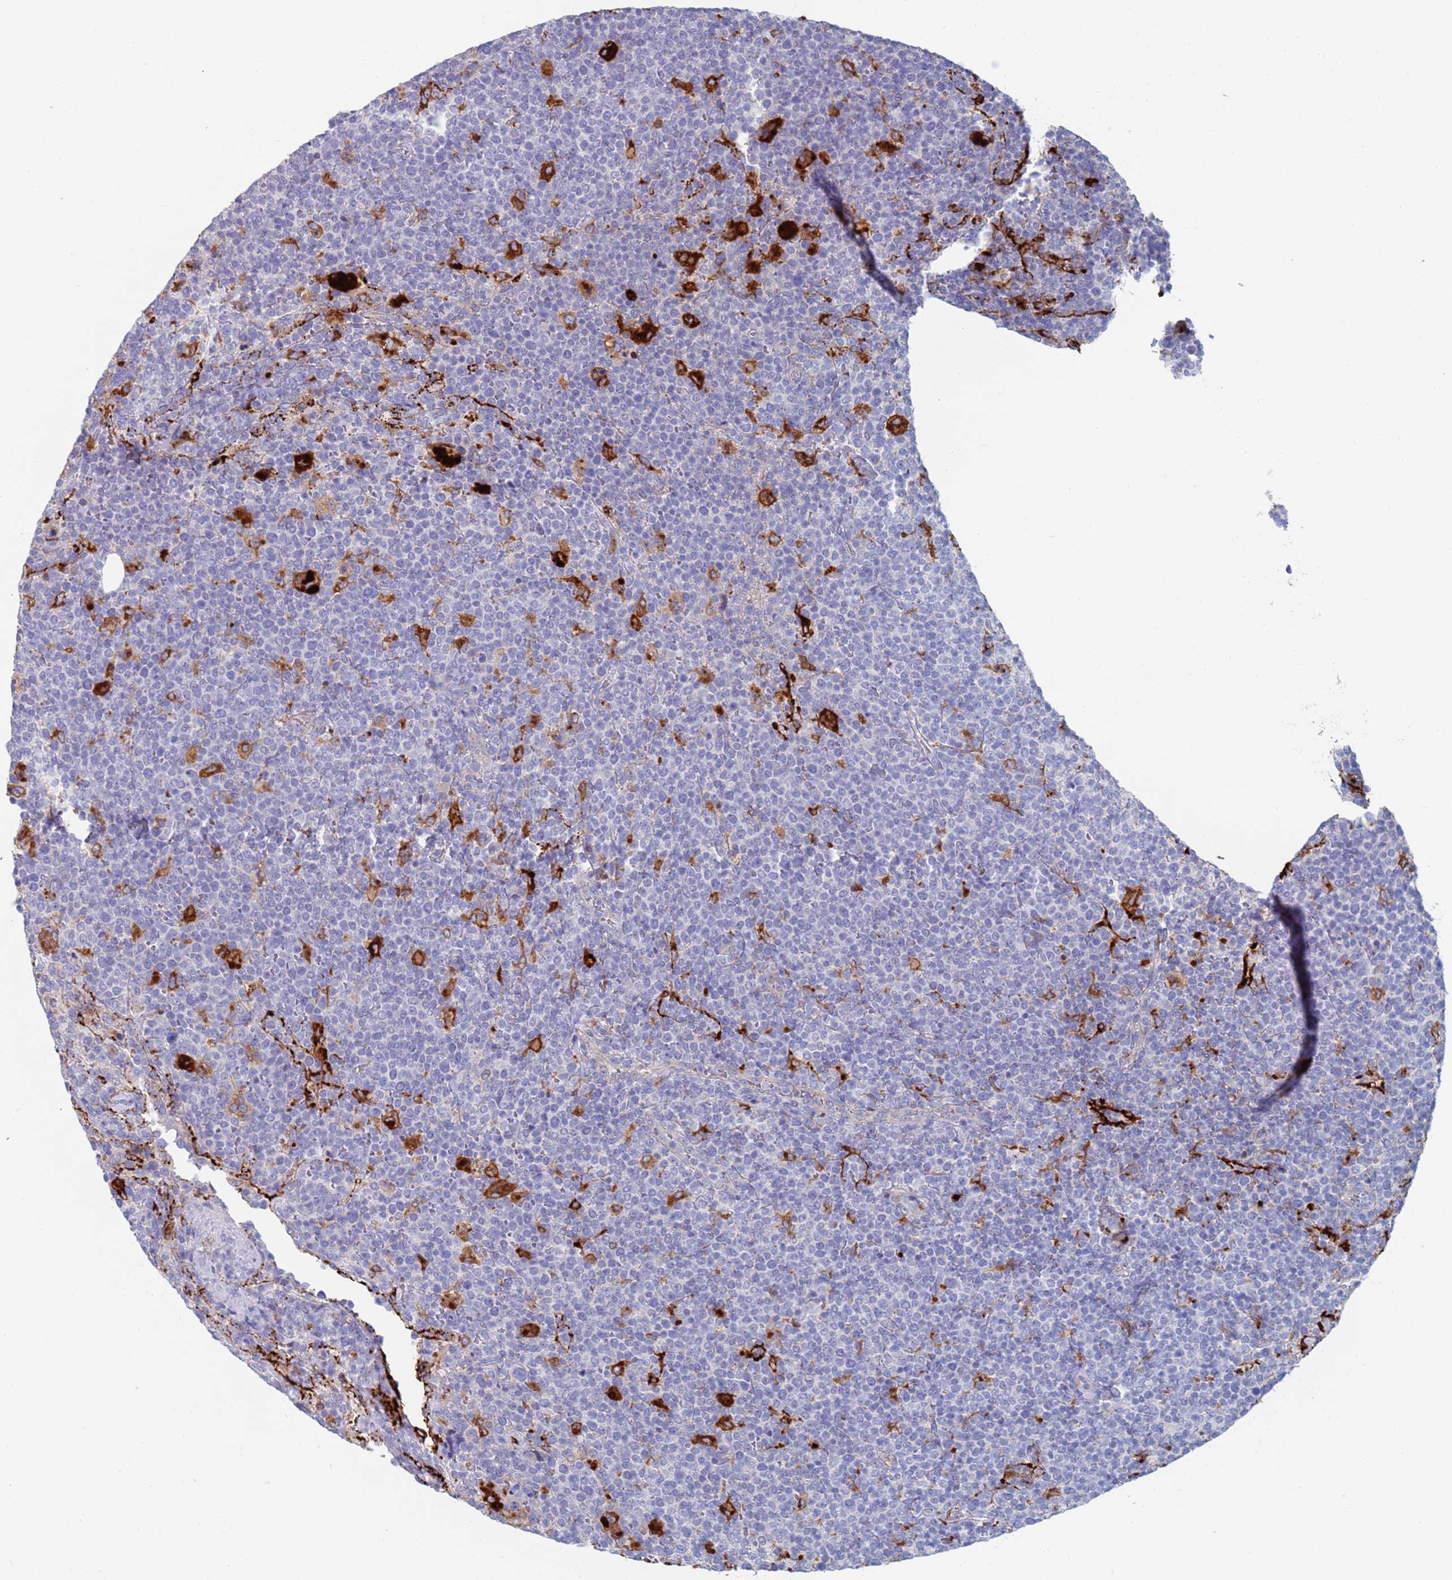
{"staining": {"intensity": "negative", "quantity": "none", "location": "none"}, "tissue": "lymphoma", "cell_type": "Tumor cells", "image_type": "cancer", "snomed": [{"axis": "morphology", "description": "Malignant lymphoma, non-Hodgkin's type, High grade"}, {"axis": "topography", "description": "Lymph node"}], "caption": "Immunohistochemistry photomicrograph of neoplastic tissue: human lymphoma stained with DAB (3,3'-diaminobenzidine) reveals no significant protein staining in tumor cells. (Immunohistochemistry (ihc), brightfield microscopy, high magnification).", "gene": "FUCA1", "patient": {"sex": "male", "age": 61}}